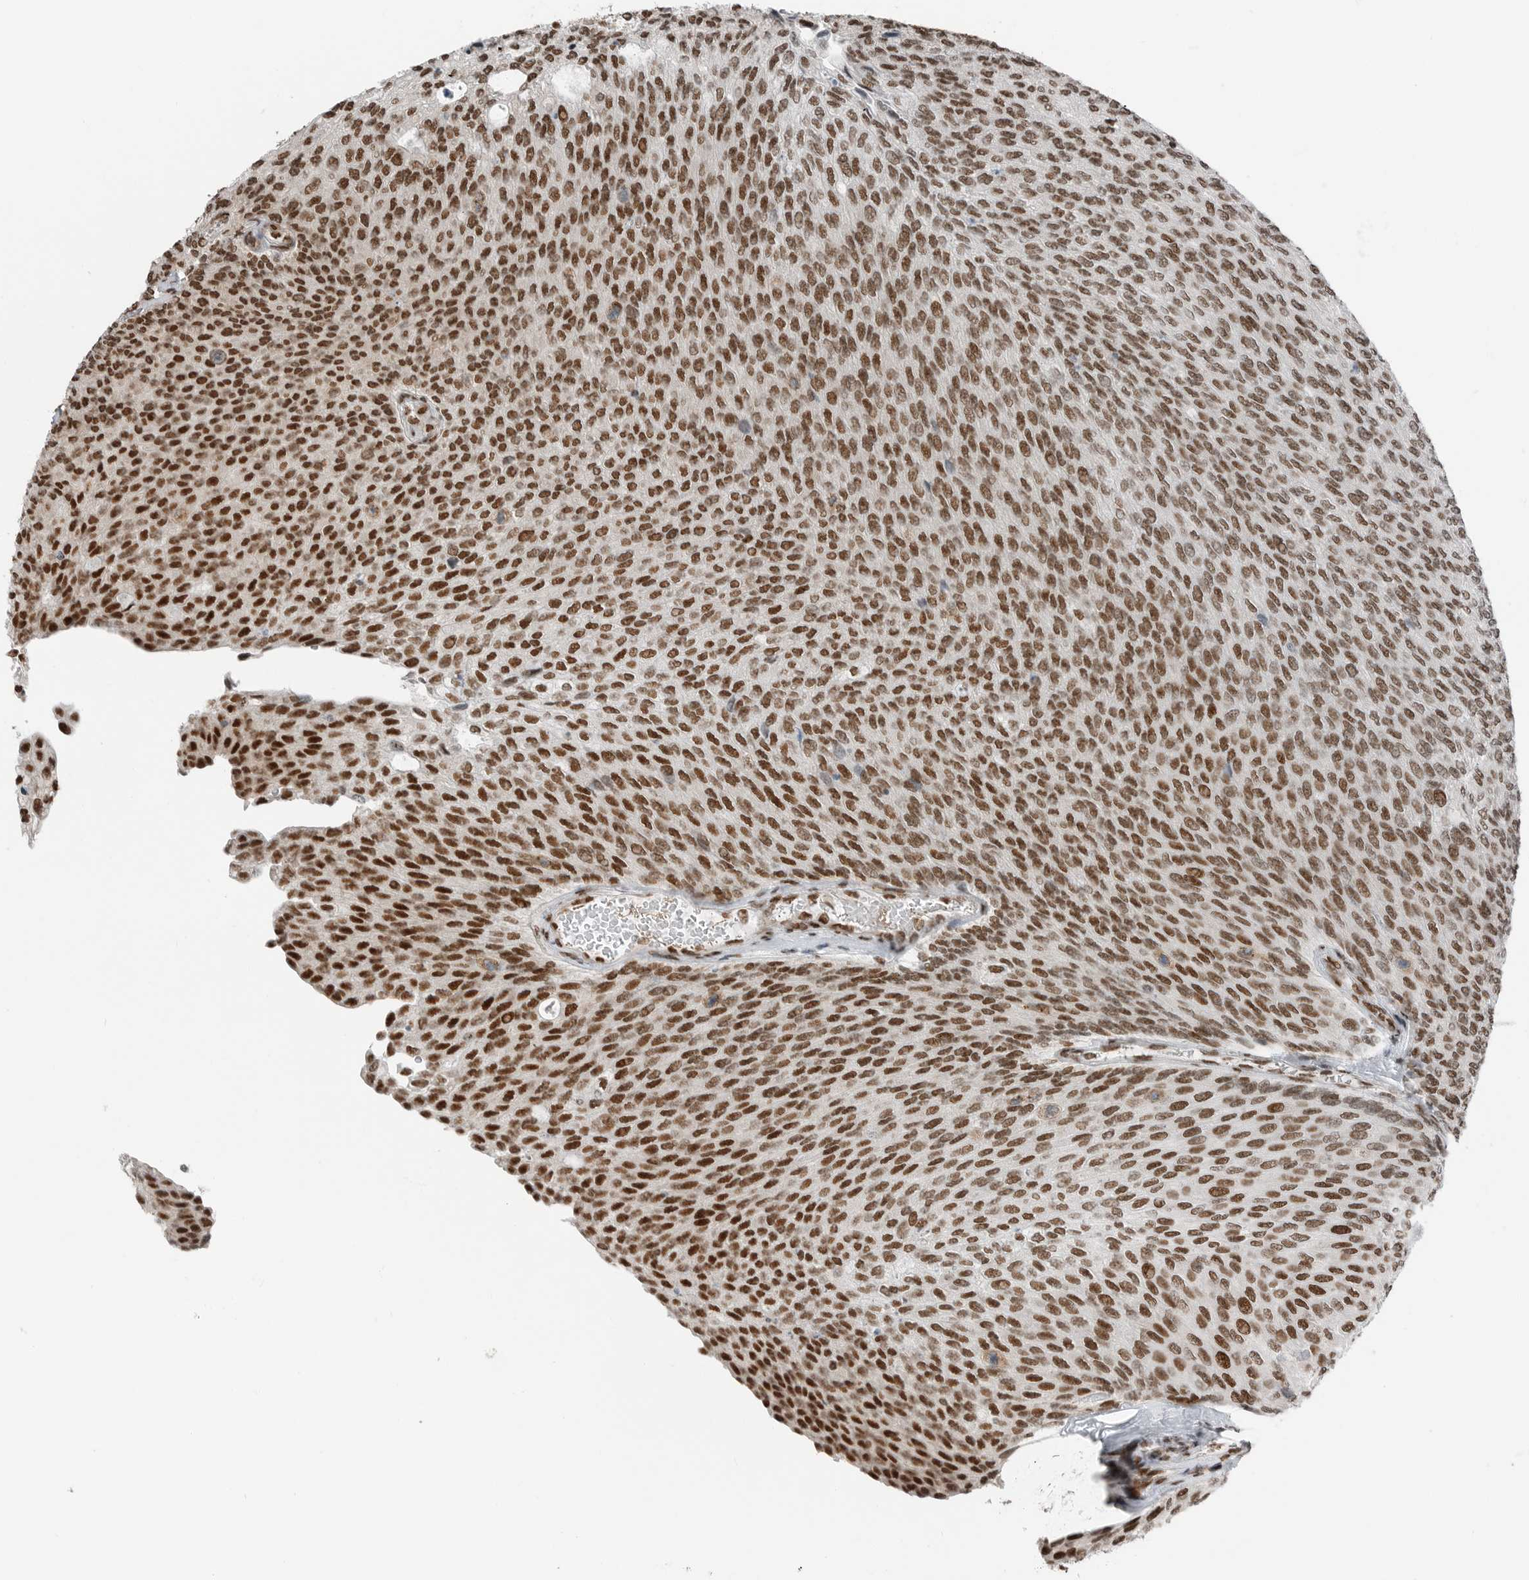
{"staining": {"intensity": "strong", "quantity": ">75%", "location": "nuclear"}, "tissue": "urothelial cancer", "cell_type": "Tumor cells", "image_type": "cancer", "snomed": [{"axis": "morphology", "description": "Urothelial carcinoma, Low grade"}, {"axis": "topography", "description": "Urinary bladder"}], "caption": "Human urothelial carcinoma (low-grade) stained with a protein marker shows strong staining in tumor cells.", "gene": "BLZF1", "patient": {"sex": "female", "age": 79}}